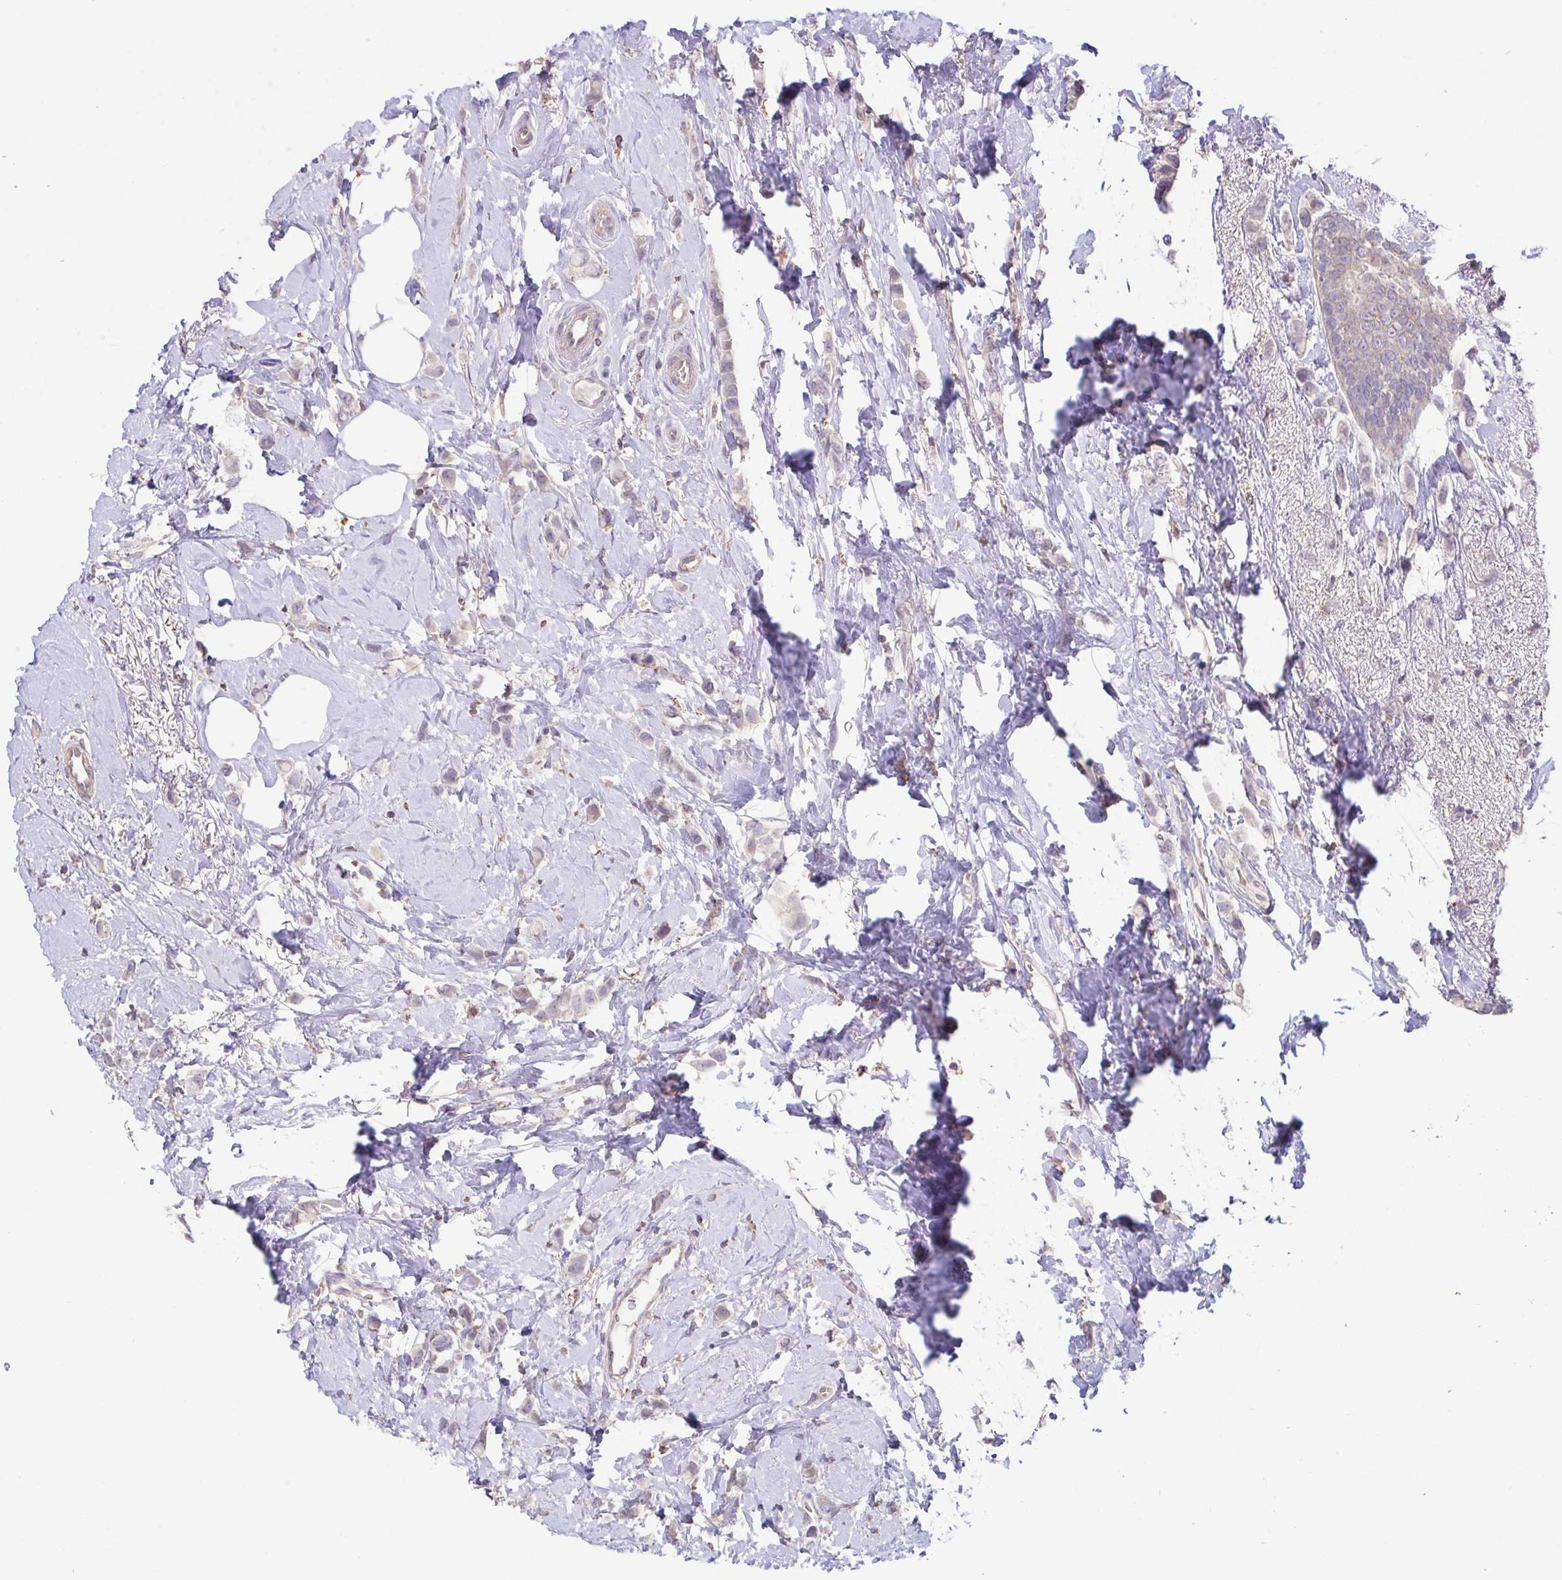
{"staining": {"intensity": "negative", "quantity": "none", "location": "none"}, "tissue": "breast cancer", "cell_type": "Tumor cells", "image_type": "cancer", "snomed": [{"axis": "morphology", "description": "Lobular carcinoma"}, {"axis": "topography", "description": "Breast"}], "caption": "Human lobular carcinoma (breast) stained for a protein using IHC reveals no expression in tumor cells.", "gene": "ACTRT2", "patient": {"sex": "female", "age": 66}}